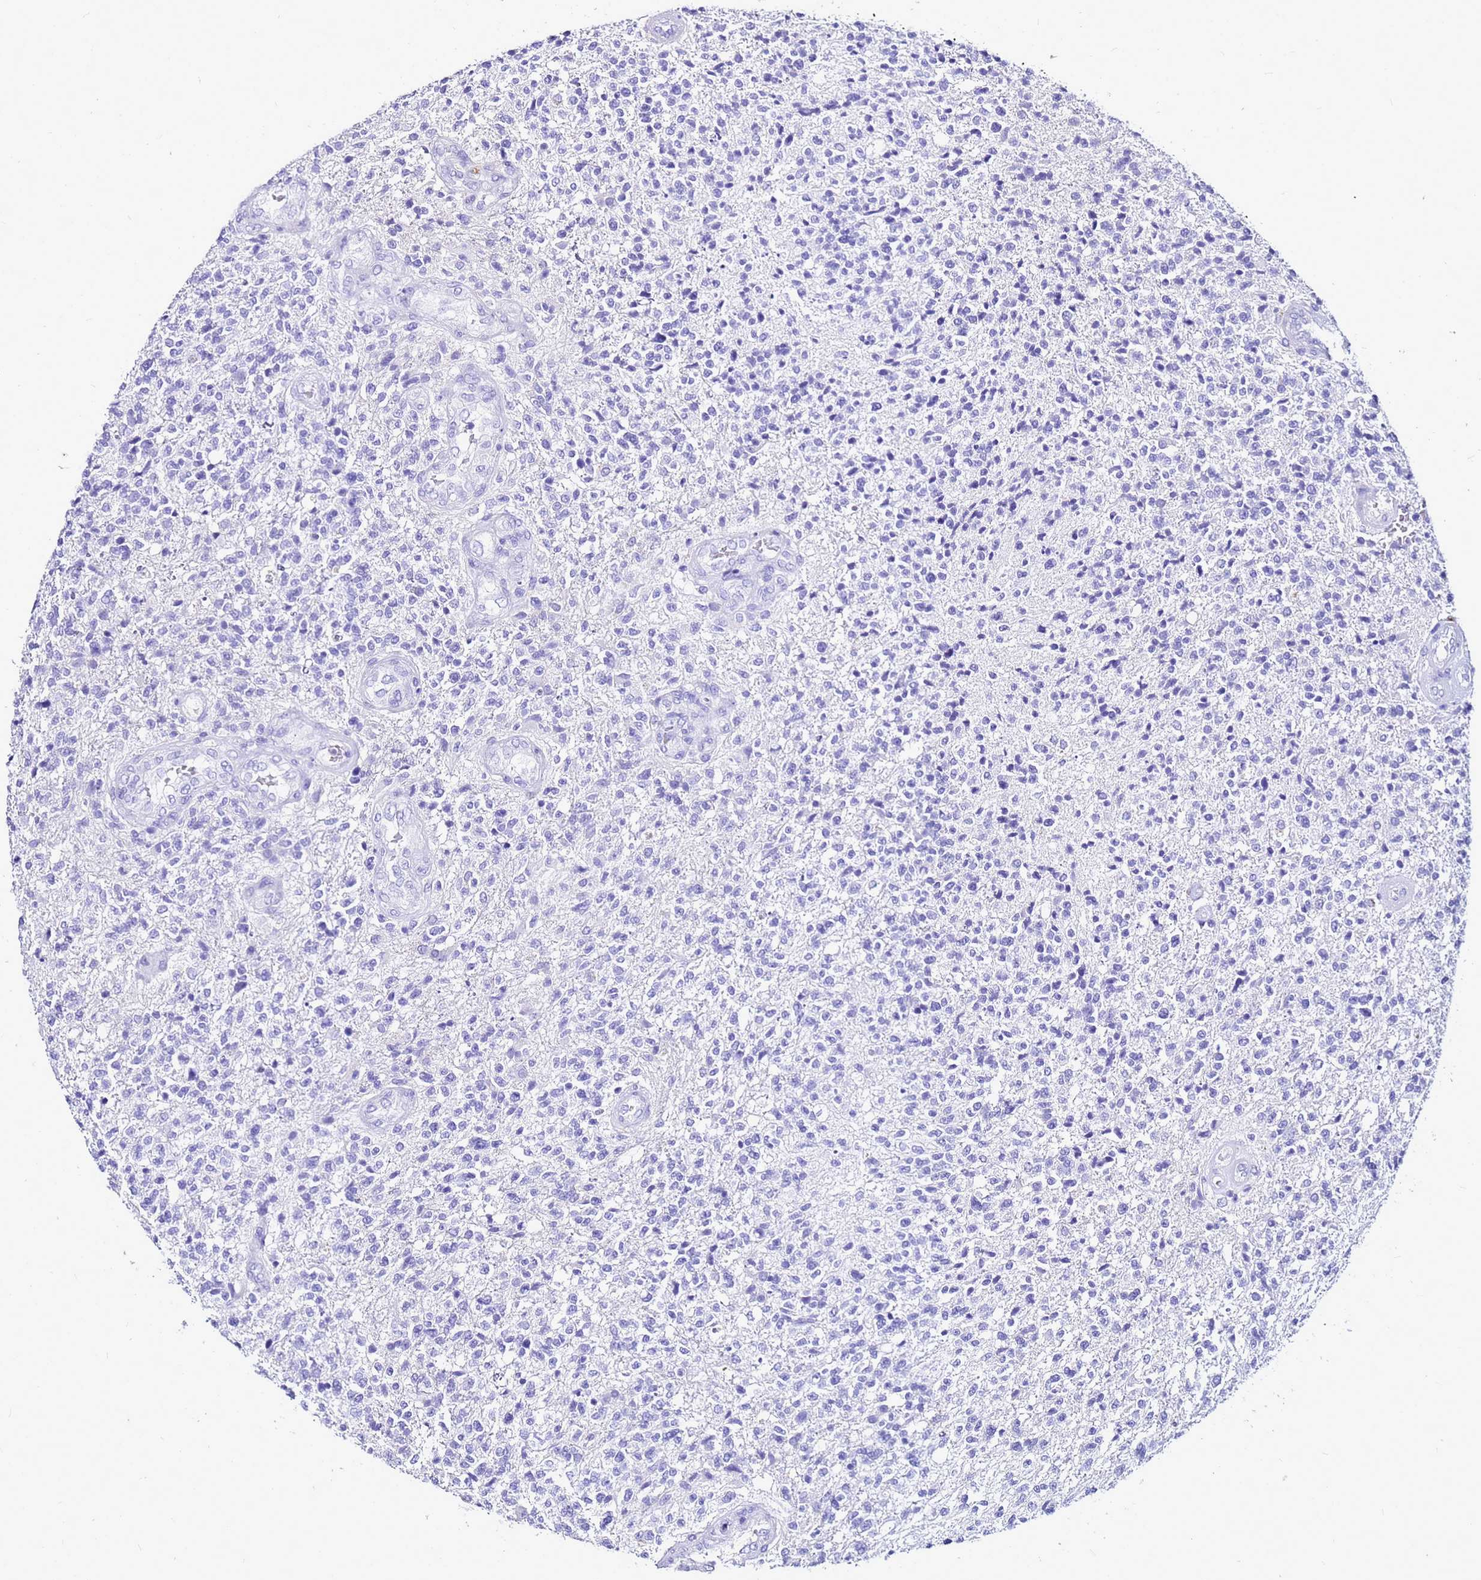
{"staining": {"intensity": "negative", "quantity": "none", "location": "none"}, "tissue": "glioma", "cell_type": "Tumor cells", "image_type": "cancer", "snomed": [{"axis": "morphology", "description": "Glioma, malignant, High grade"}, {"axis": "topography", "description": "Brain"}], "caption": "Micrograph shows no protein staining in tumor cells of glioma tissue. The staining is performed using DAB brown chromogen with nuclei counter-stained in using hematoxylin.", "gene": "CSTA", "patient": {"sex": "male", "age": 56}}